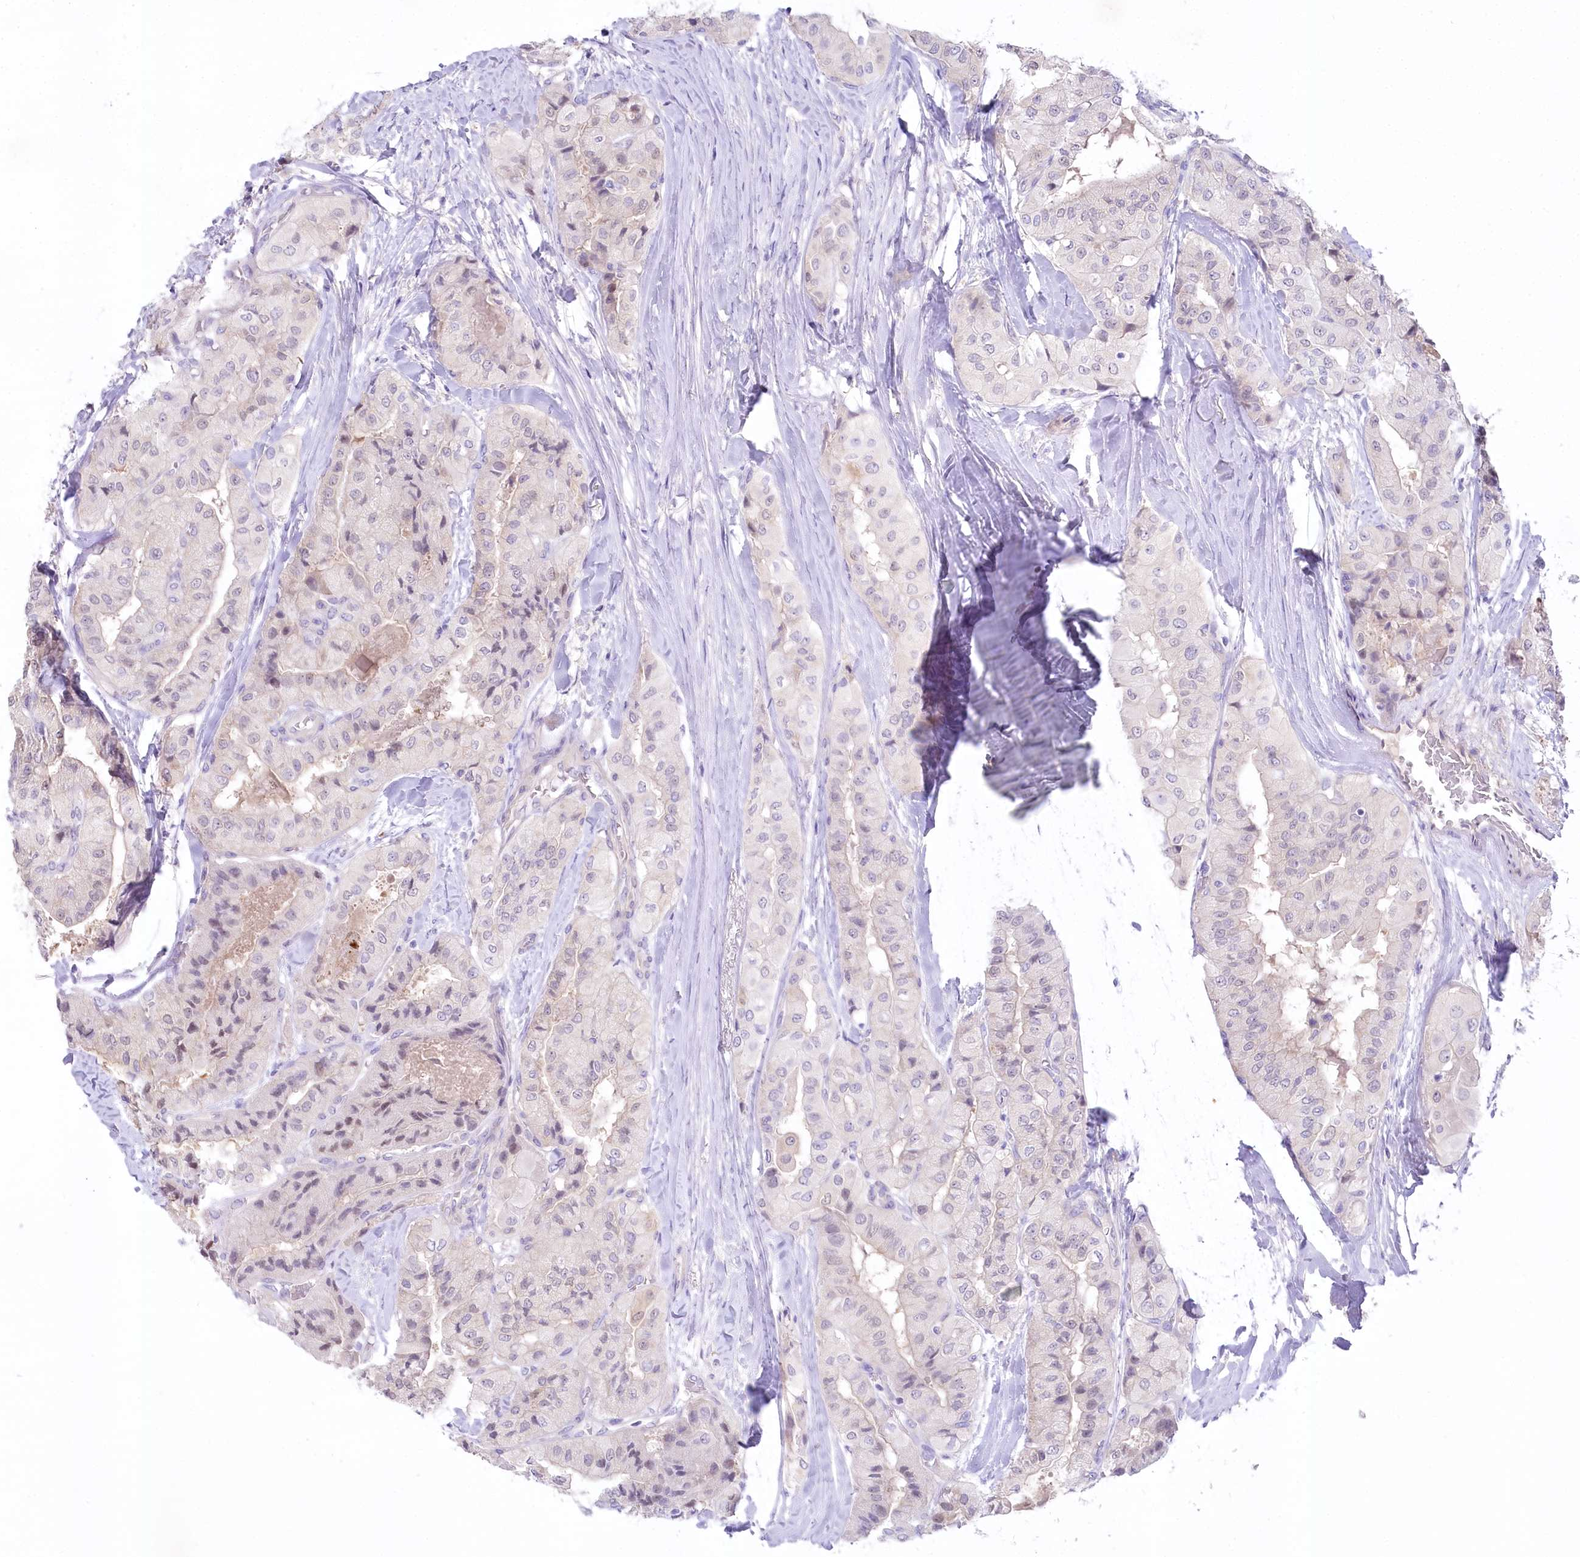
{"staining": {"intensity": "weak", "quantity": "25%-75%", "location": "nuclear"}, "tissue": "thyroid cancer", "cell_type": "Tumor cells", "image_type": "cancer", "snomed": [{"axis": "morphology", "description": "Papillary adenocarcinoma, NOS"}, {"axis": "topography", "description": "Thyroid gland"}], "caption": "A high-resolution image shows immunohistochemistry staining of thyroid cancer, which demonstrates weak nuclear expression in about 25%-75% of tumor cells.", "gene": "MYOZ1", "patient": {"sex": "female", "age": 59}}